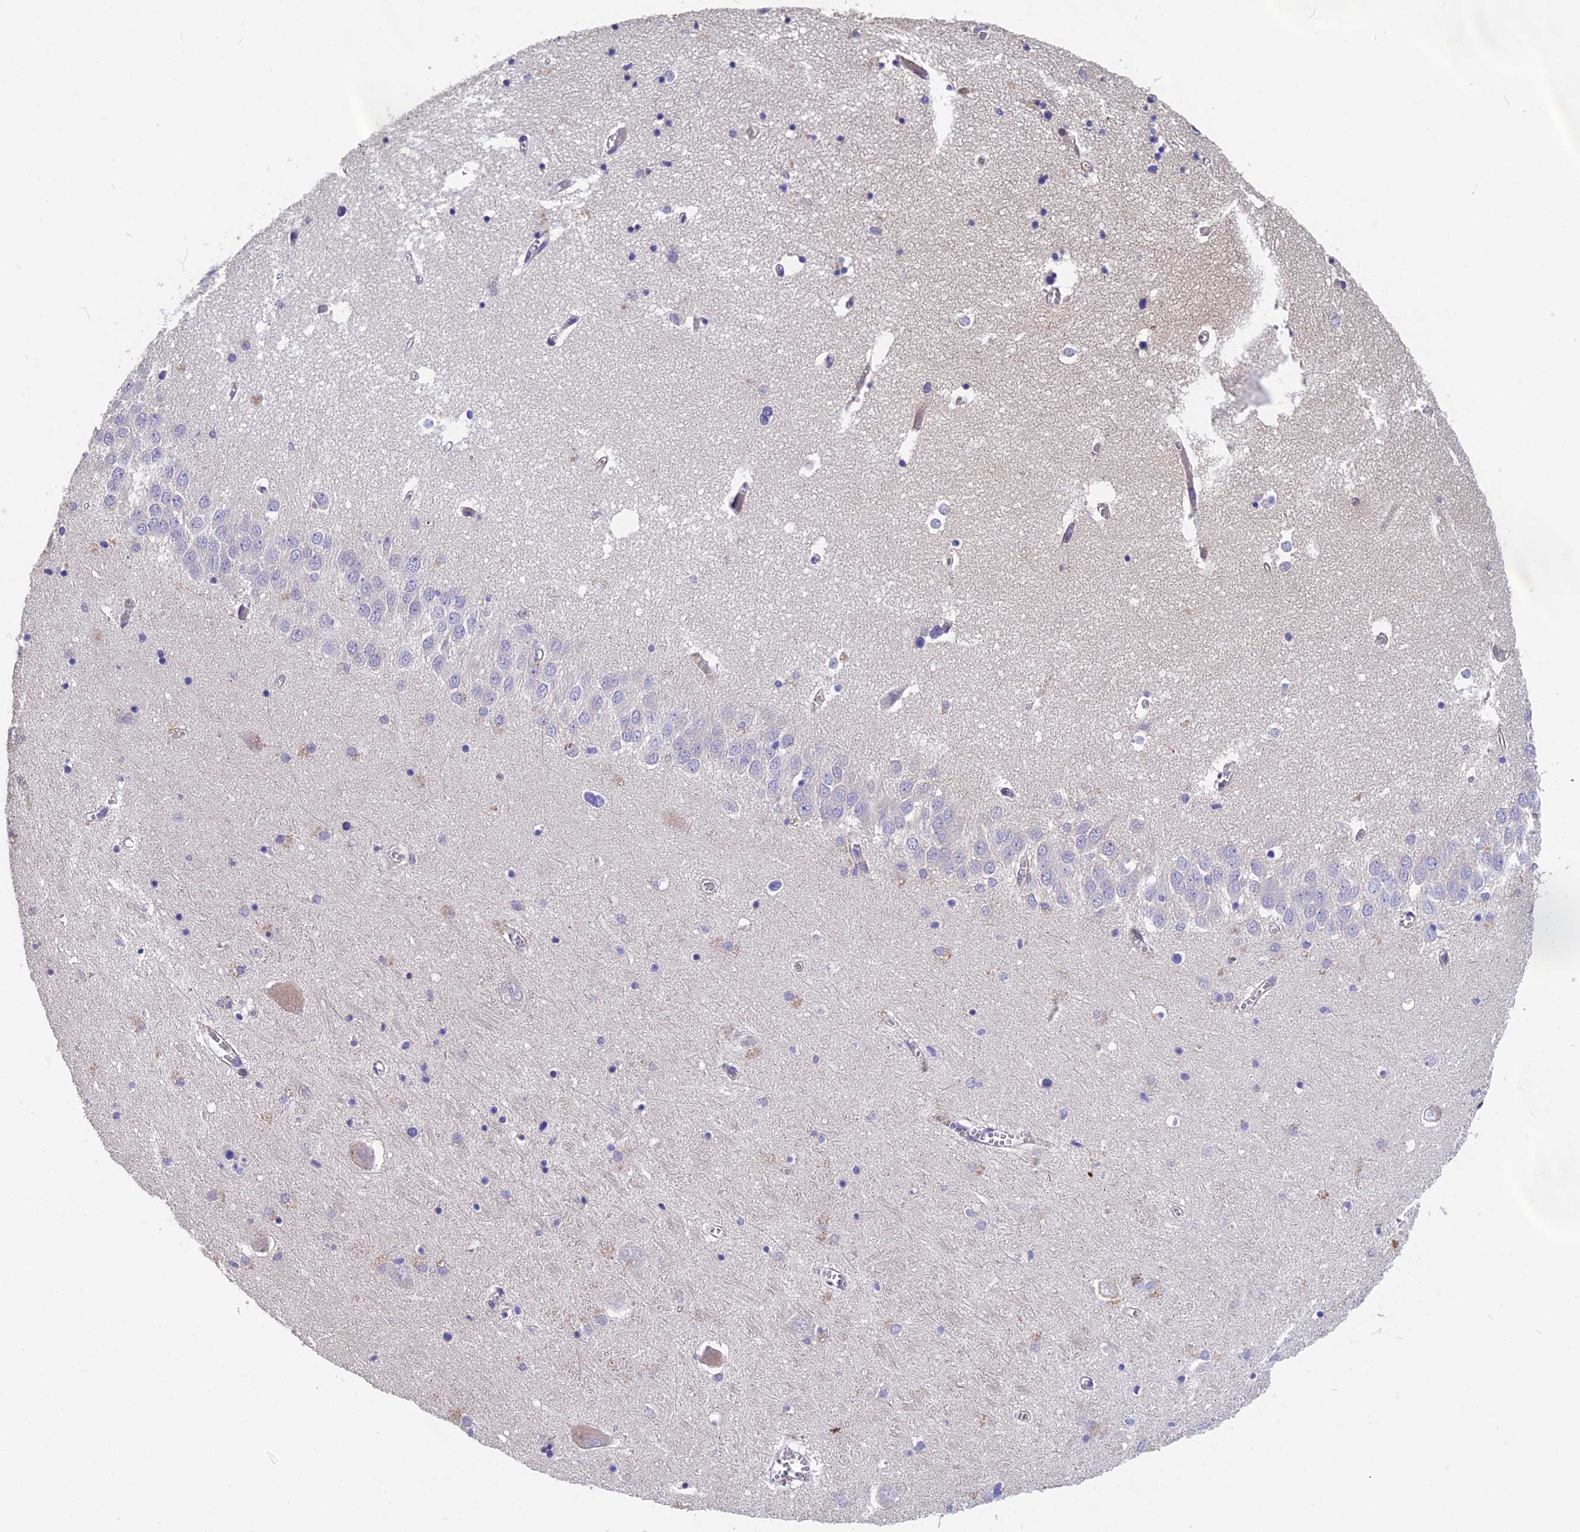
{"staining": {"intensity": "negative", "quantity": "none", "location": "none"}, "tissue": "hippocampus", "cell_type": "Glial cells", "image_type": "normal", "snomed": [{"axis": "morphology", "description": "Normal tissue, NOS"}, {"axis": "topography", "description": "Hippocampus"}], "caption": "This is a photomicrograph of IHC staining of normal hippocampus, which shows no expression in glial cells.", "gene": "NKPD1", "patient": {"sex": "male", "age": 70}}